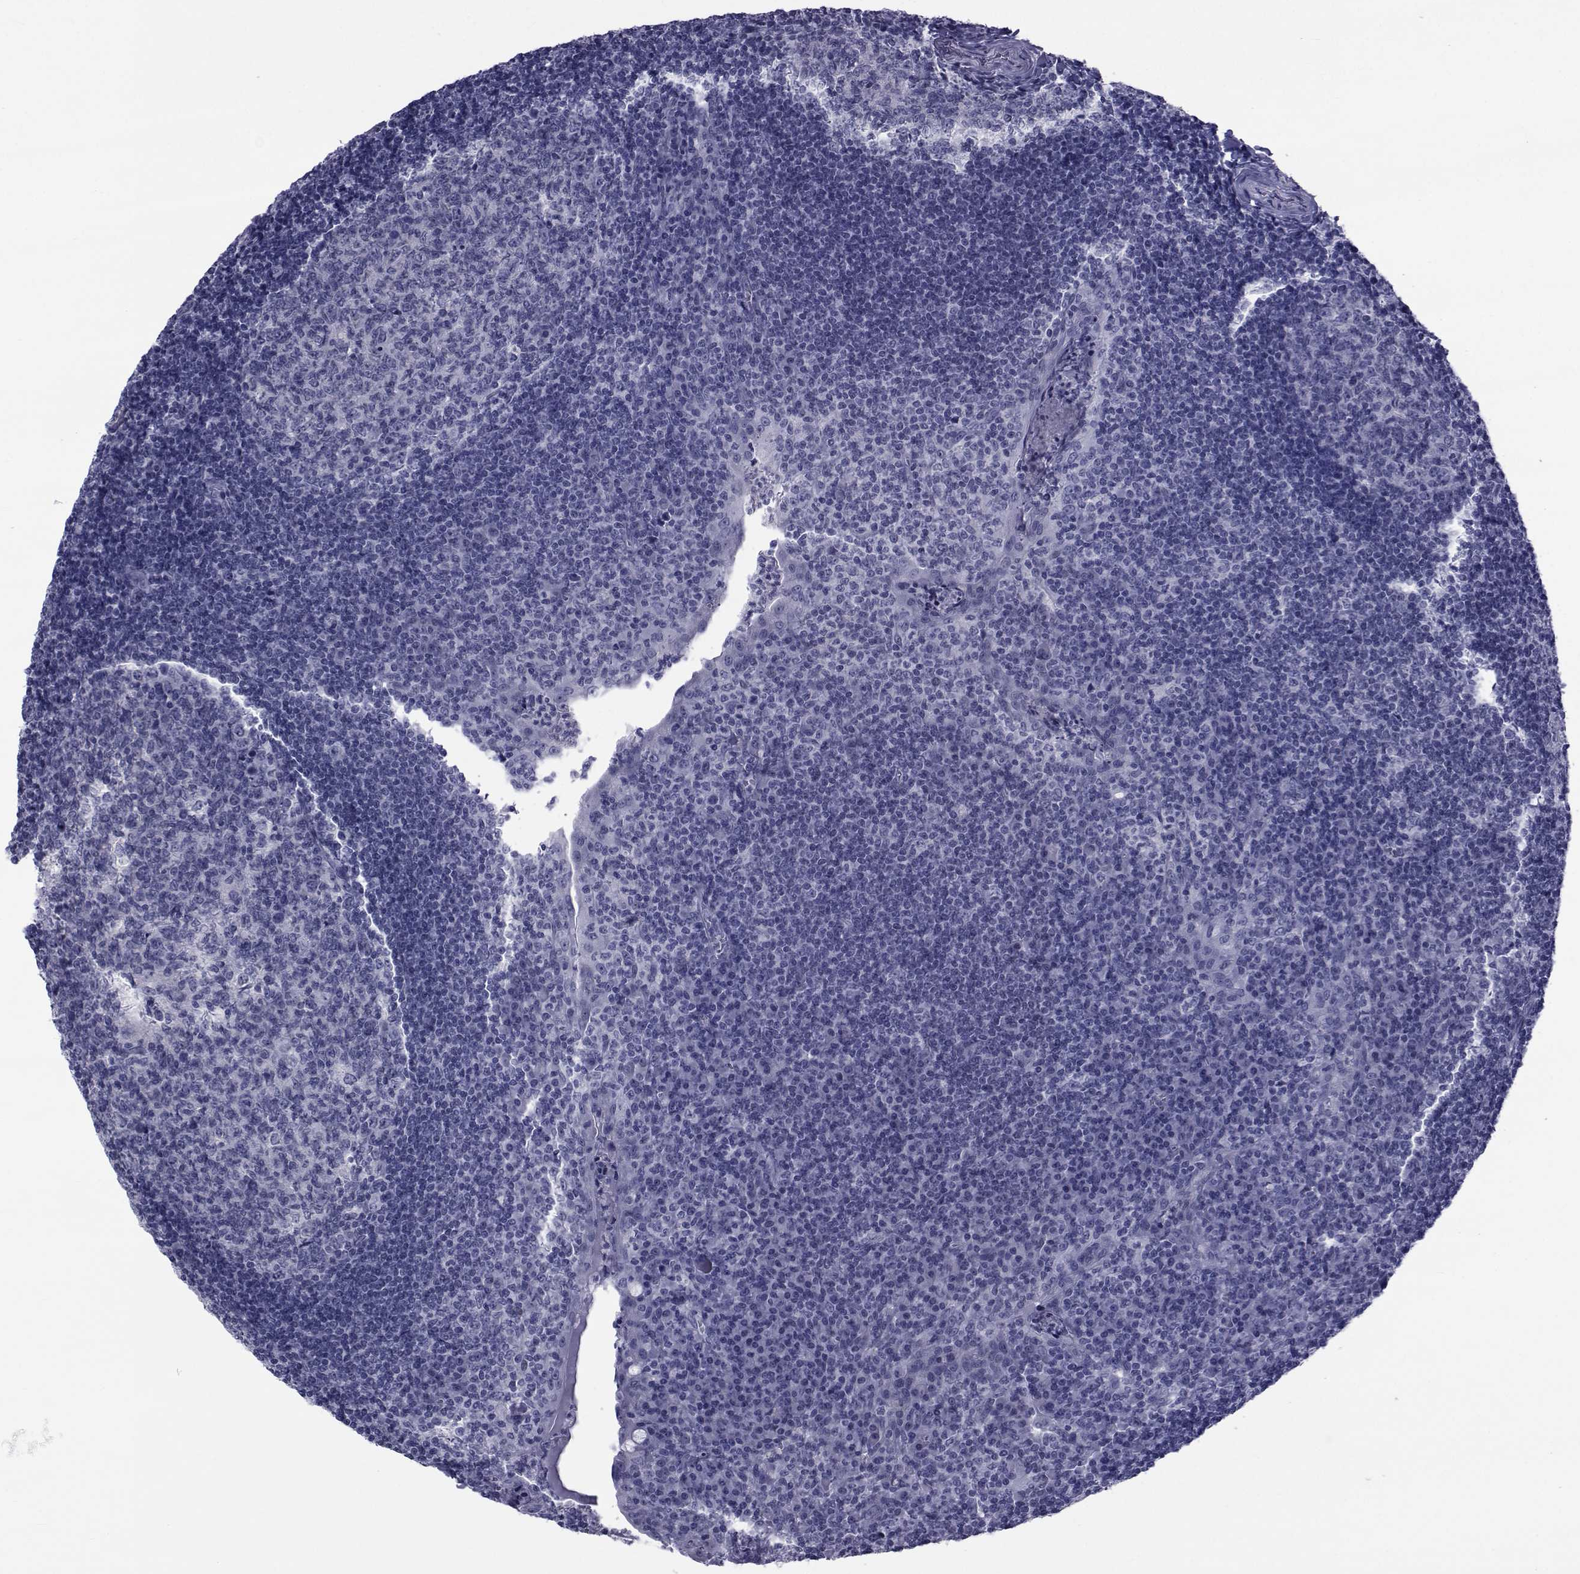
{"staining": {"intensity": "negative", "quantity": "none", "location": "none"}, "tissue": "tonsil", "cell_type": "Germinal center cells", "image_type": "normal", "snomed": [{"axis": "morphology", "description": "Normal tissue, NOS"}, {"axis": "topography", "description": "Tonsil"}], "caption": "Immunohistochemistry histopathology image of unremarkable human tonsil stained for a protein (brown), which reveals no positivity in germinal center cells.", "gene": "GKAP1", "patient": {"sex": "female", "age": 12}}